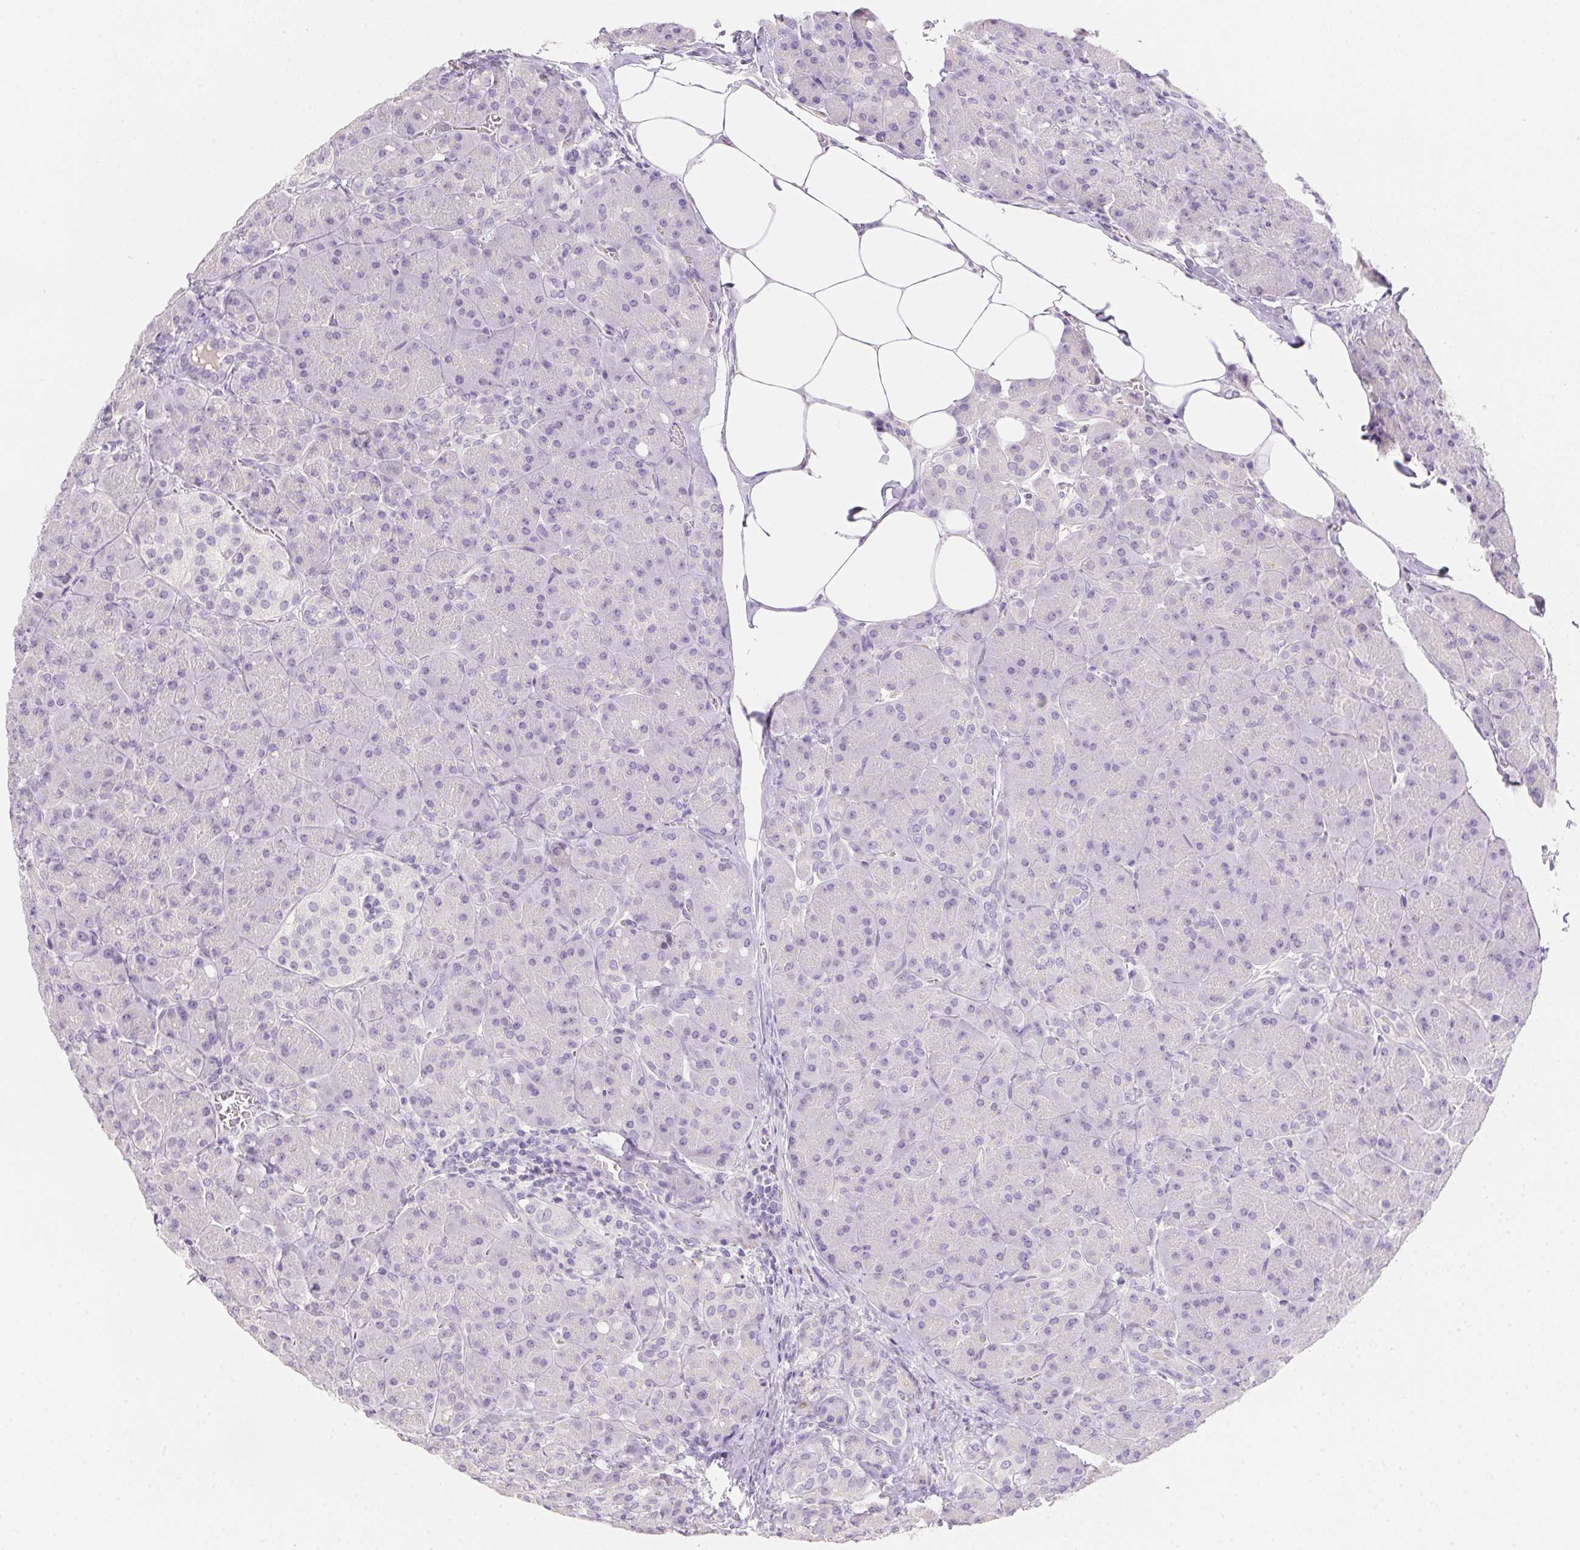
{"staining": {"intensity": "negative", "quantity": "none", "location": "none"}, "tissue": "pancreas", "cell_type": "Exocrine glandular cells", "image_type": "normal", "snomed": [{"axis": "morphology", "description": "Normal tissue, NOS"}, {"axis": "topography", "description": "Pancreas"}], "caption": "This is a image of IHC staining of unremarkable pancreas, which shows no staining in exocrine glandular cells.", "gene": "MYL4", "patient": {"sex": "male", "age": 55}}